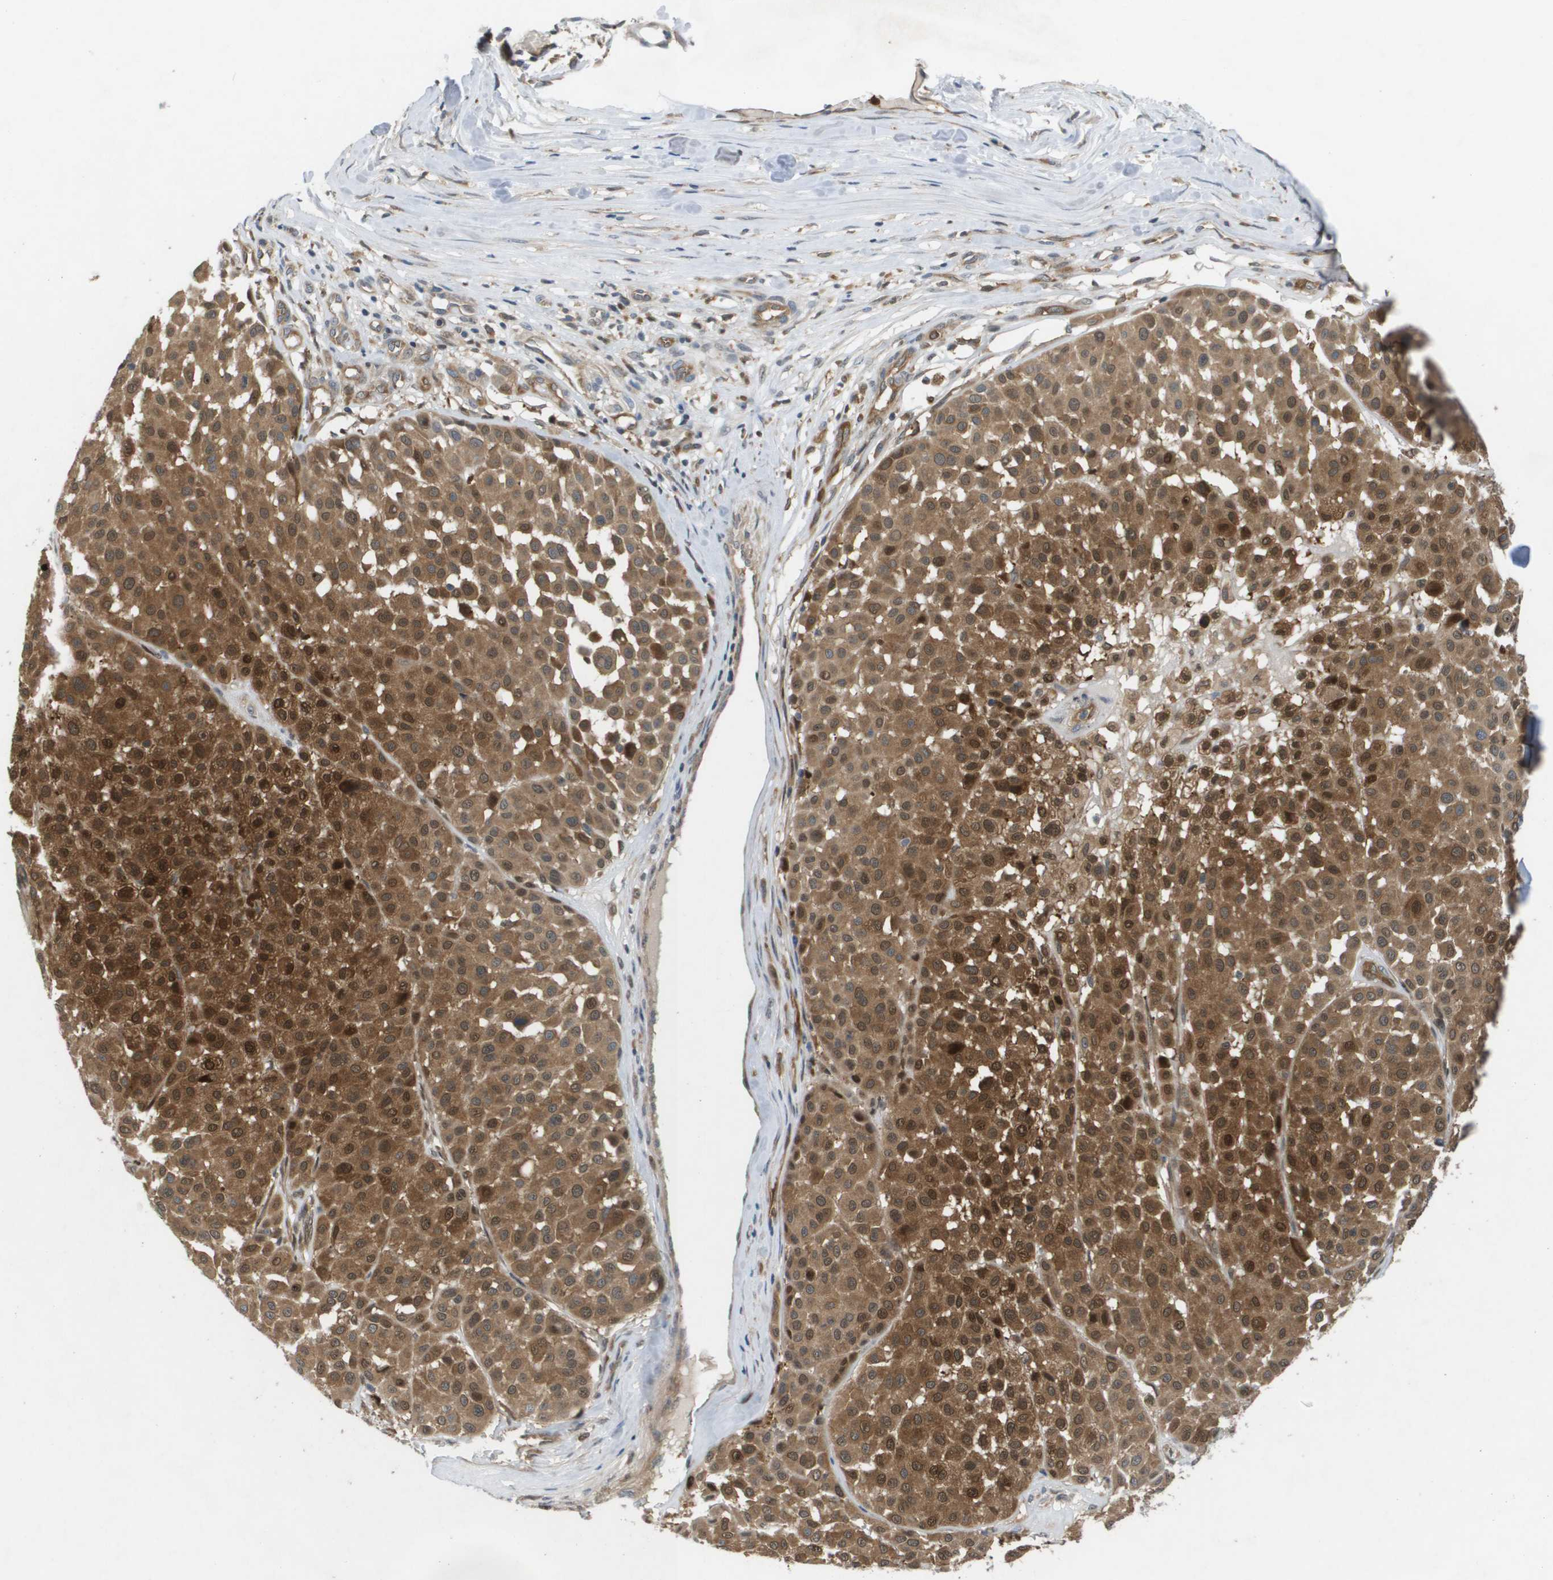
{"staining": {"intensity": "moderate", "quantity": ">75%", "location": "cytoplasmic/membranous,nuclear"}, "tissue": "melanoma", "cell_type": "Tumor cells", "image_type": "cancer", "snomed": [{"axis": "morphology", "description": "Malignant melanoma, Metastatic site"}, {"axis": "topography", "description": "Soft tissue"}], "caption": "Brown immunohistochemical staining in melanoma shows moderate cytoplasmic/membranous and nuclear staining in about >75% of tumor cells. The staining was performed using DAB (3,3'-diaminobenzidine) to visualize the protein expression in brown, while the nuclei were stained in blue with hematoxylin (Magnification: 20x).", "gene": "PALD1", "patient": {"sex": "male", "age": 41}}